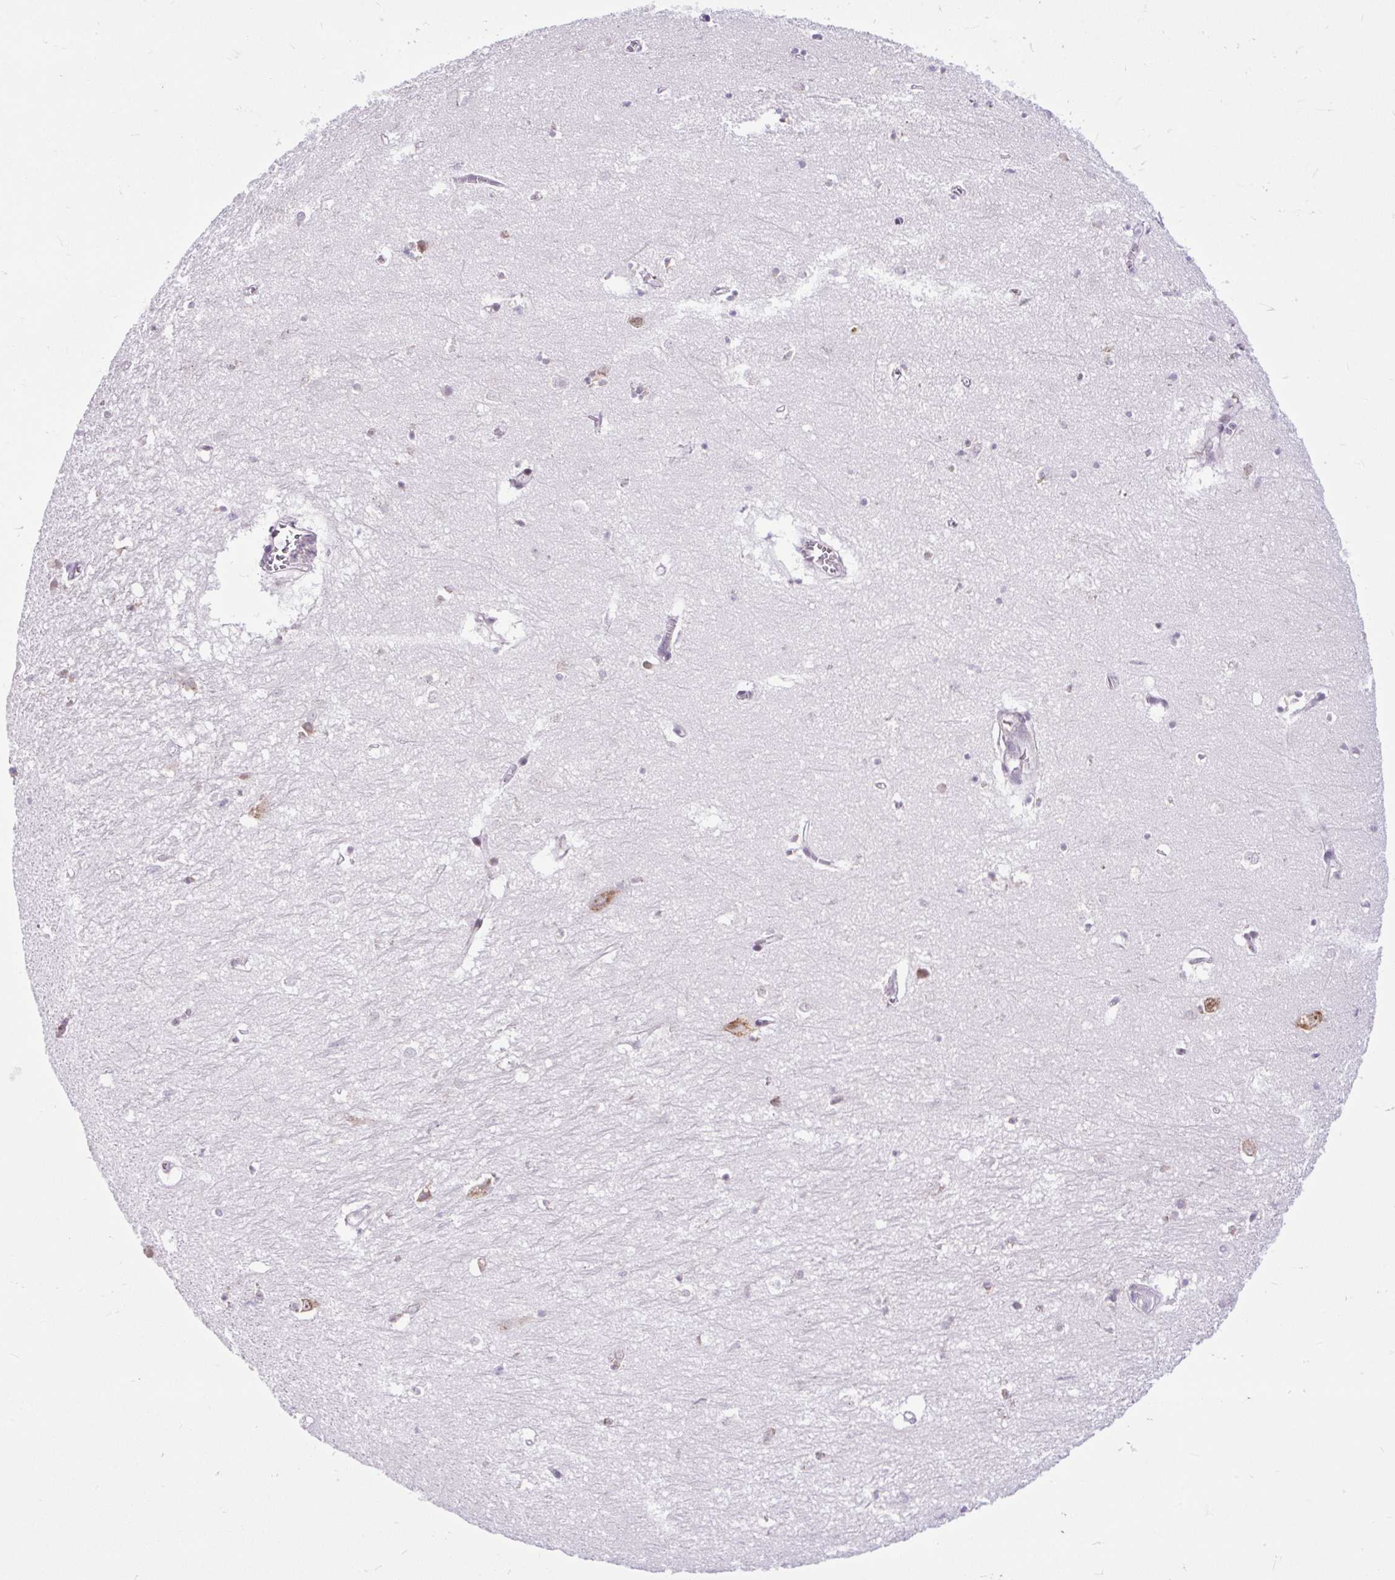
{"staining": {"intensity": "negative", "quantity": "none", "location": "none"}, "tissue": "hippocampus", "cell_type": "Glial cells", "image_type": "normal", "snomed": [{"axis": "morphology", "description": "Normal tissue, NOS"}, {"axis": "topography", "description": "Hippocampus"}], "caption": "Immunohistochemistry of unremarkable human hippocampus exhibits no positivity in glial cells. (Immunohistochemistry (ihc), brightfield microscopy, high magnification).", "gene": "CLK2", "patient": {"sex": "female", "age": 64}}